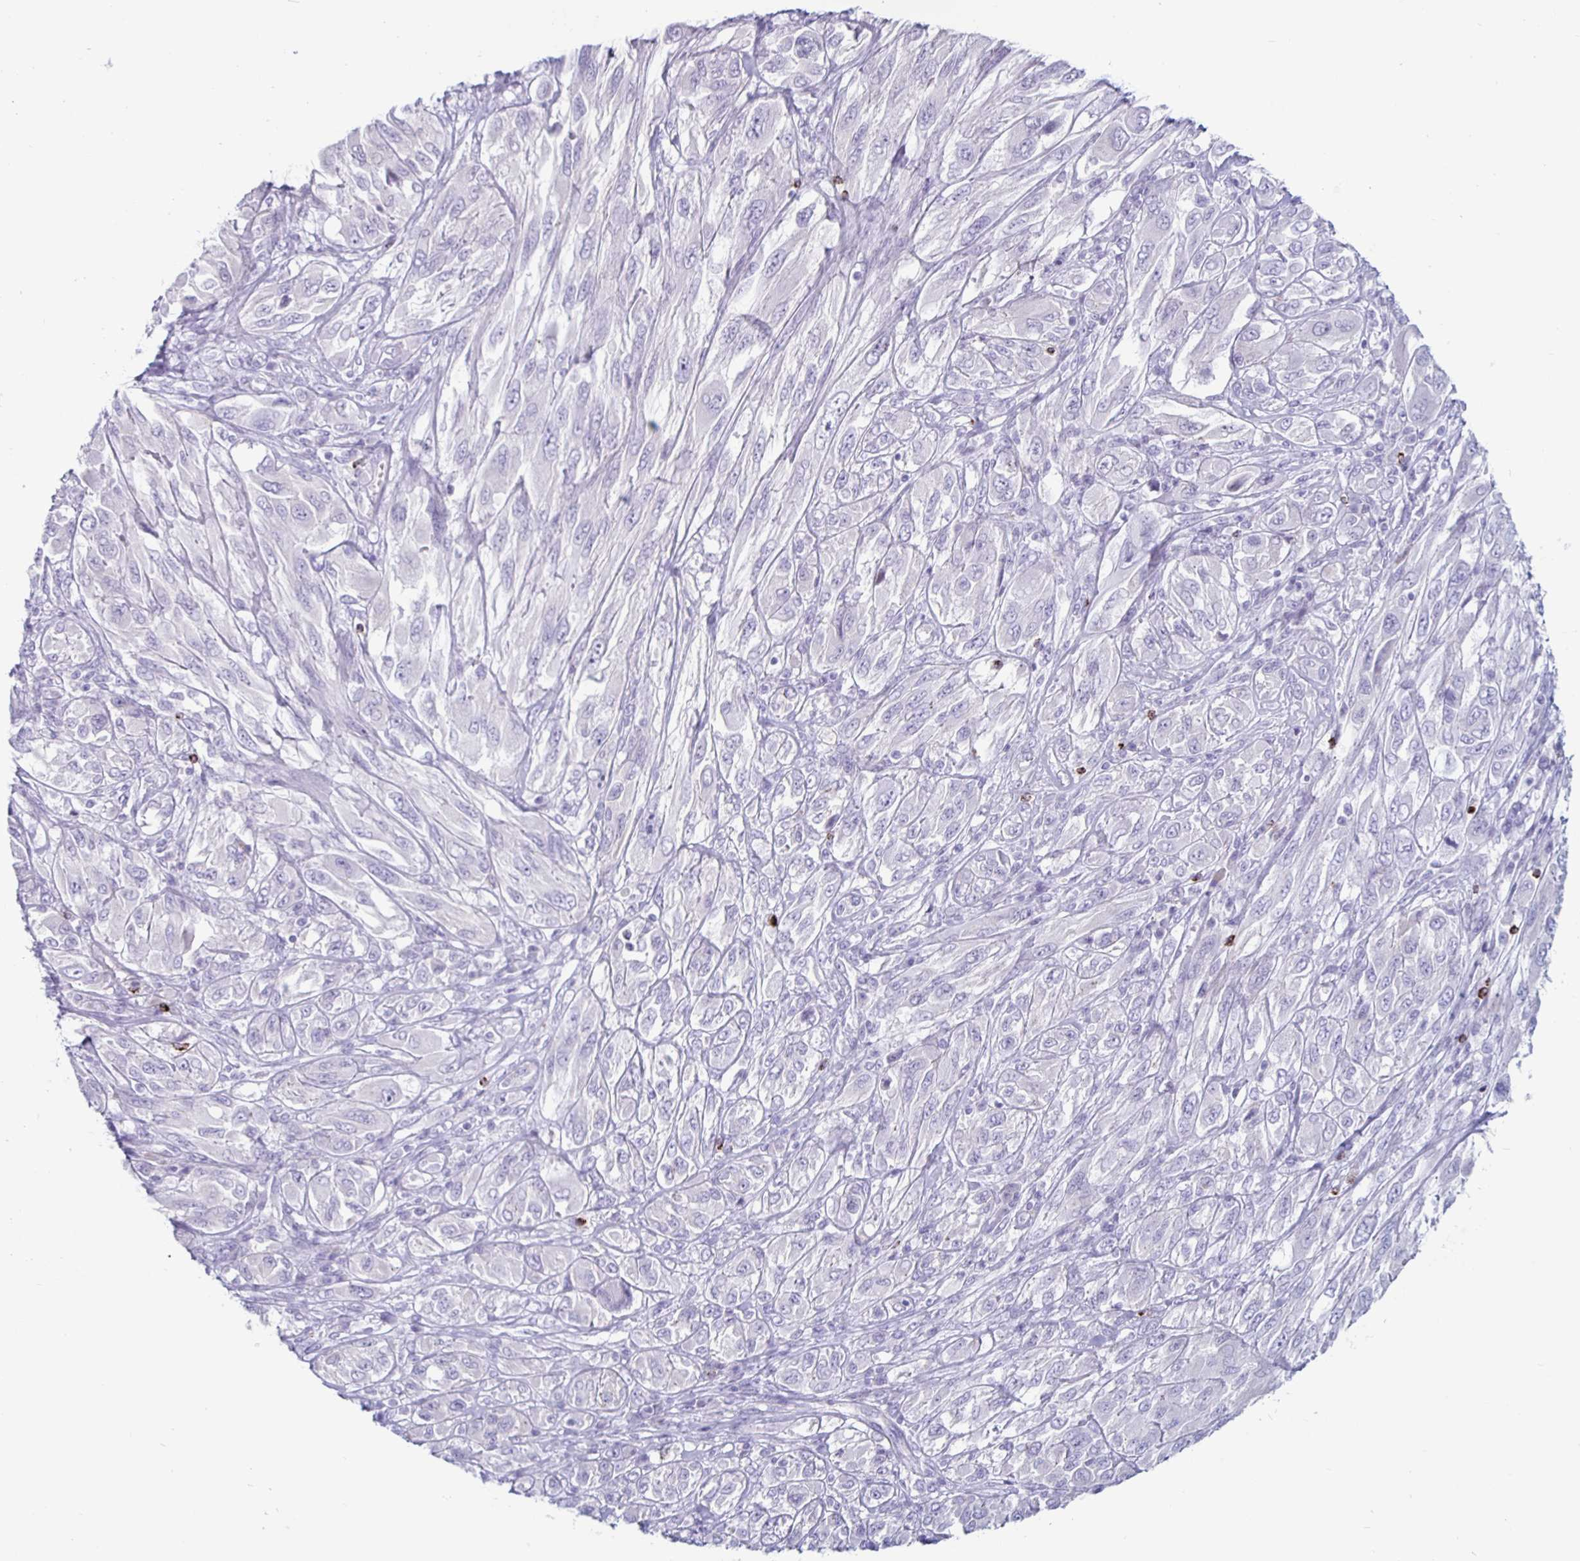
{"staining": {"intensity": "negative", "quantity": "none", "location": "none"}, "tissue": "melanoma", "cell_type": "Tumor cells", "image_type": "cancer", "snomed": [{"axis": "morphology", "description": "Malignant melanoma, NOS"}, {"axis": "topography", "description": "Skin"}], "caption": "IHC histopathology image of malignant melanoma stained for a protein (brown), which exhibits no staining in tumor cells.", "gene": "GZMK", "patient": {"sex": "female", "age": 91}}